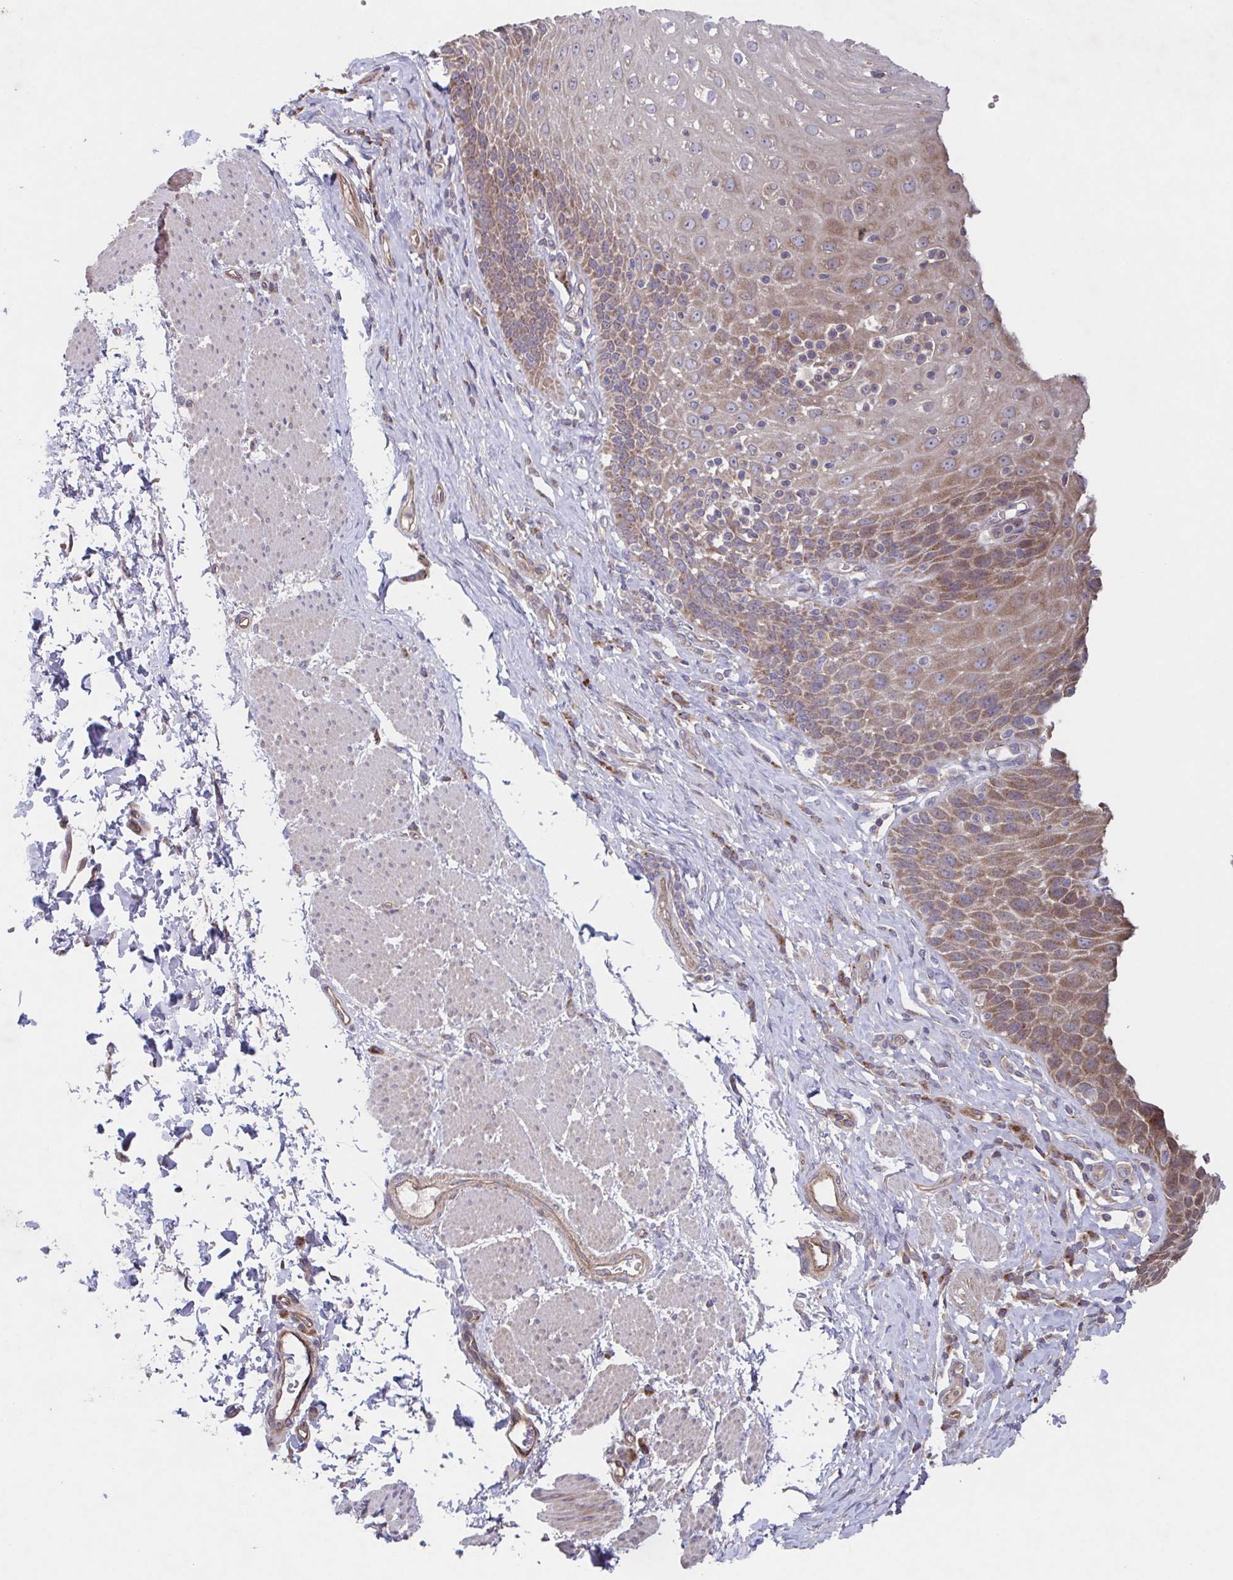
{"staining": {"intensity": "moderate", "quantity": ">75%", "location": "cytoplasmic/membranous"}, "tissue": "esophagus", "cell_type": "Squamous epithelial cells", "image_type": "normal", "snomed": [{"axis": "morphology", "description": "Normal tissue, NOS"}, {"axis": "topography", "description": "Esophagus"}], "caption": "IHC (DAB (3,3'-diaminobenzidine)) staining of unremarkable human esophagus exhibits moderate cytoplasmic/membranous protein expression in approximately >75% of squamous epithelial cells.", "gene": "COPB1", "patient": {"sex": "female", "age": 61}}